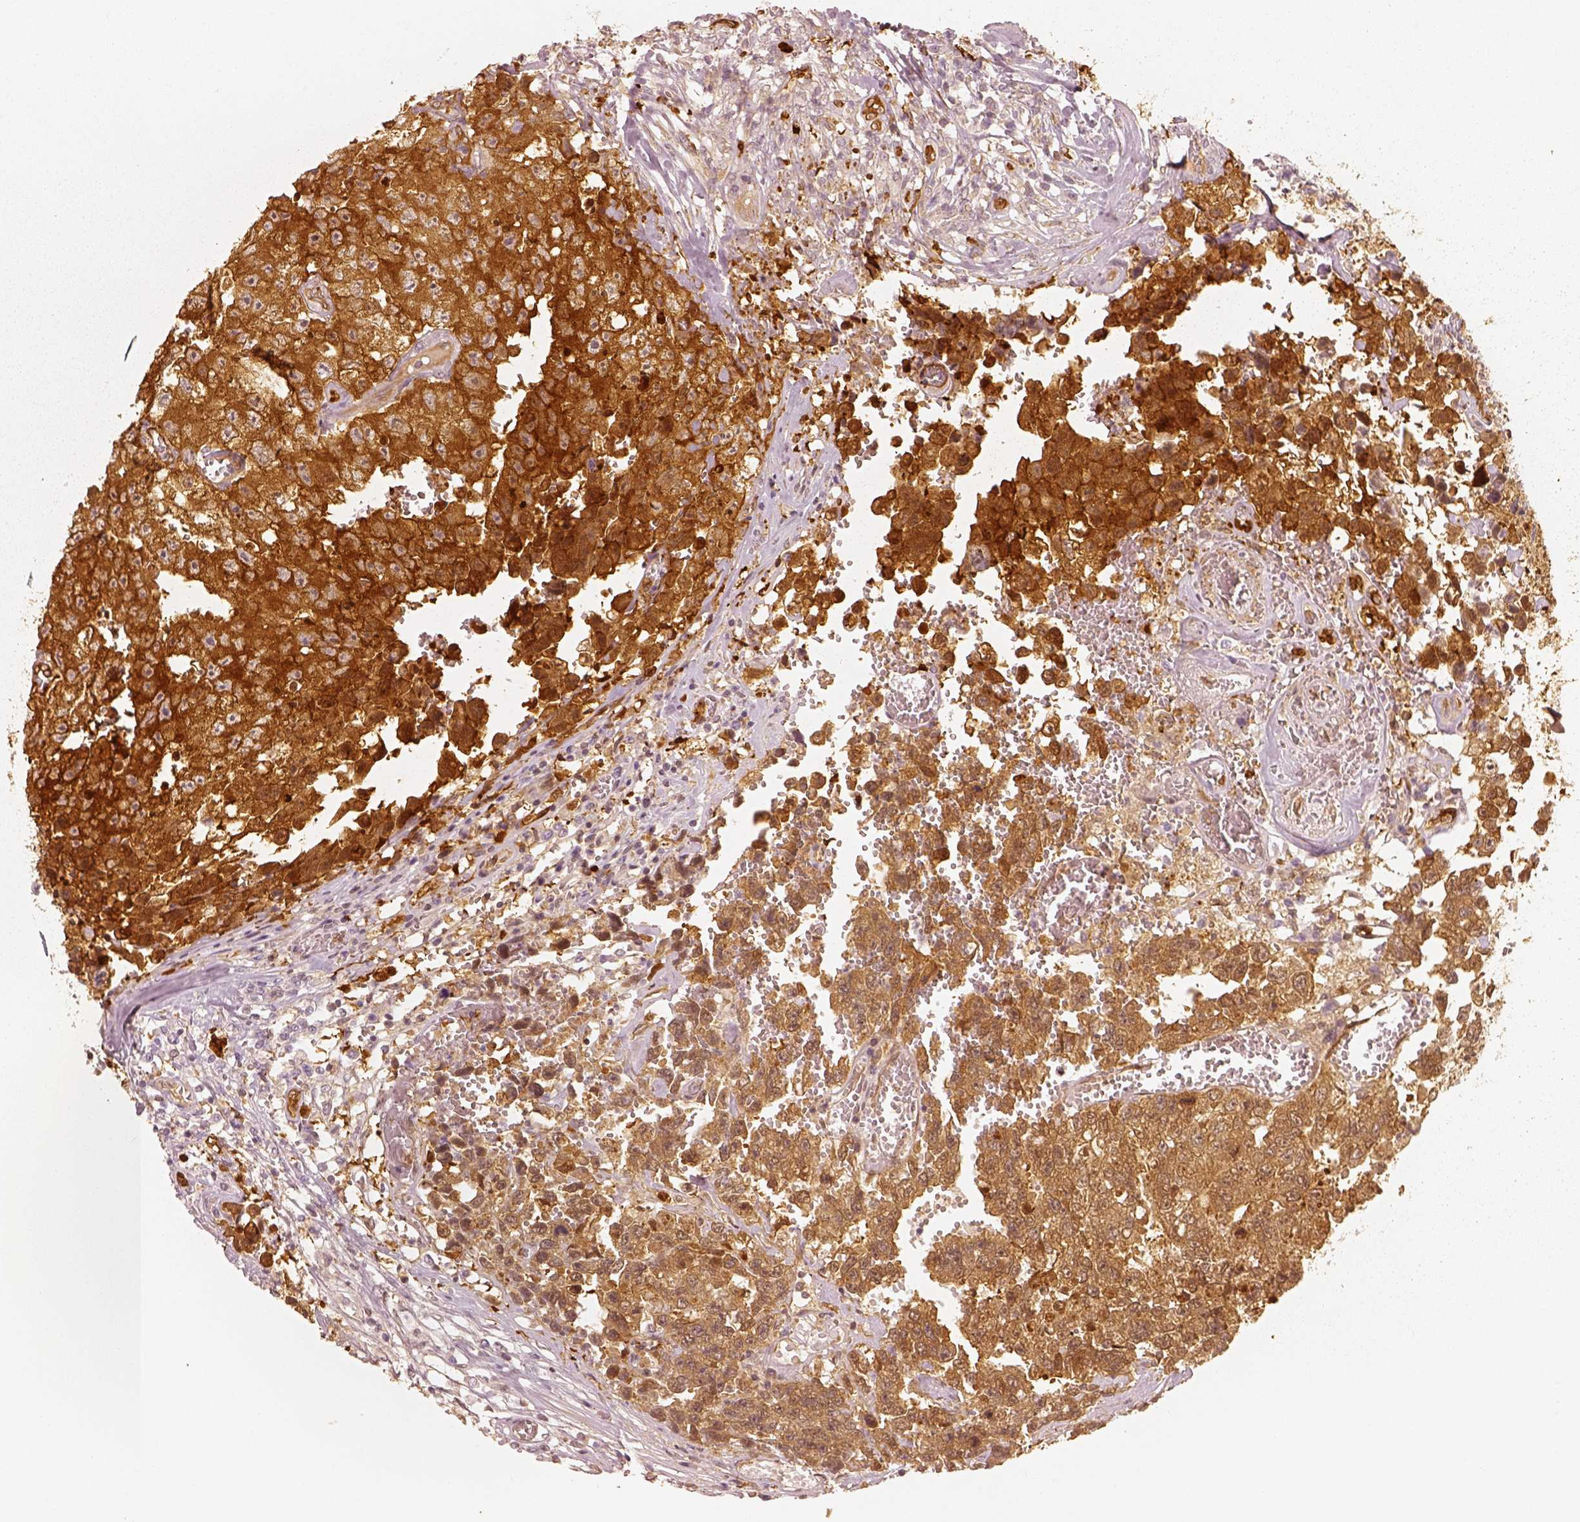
{"staining": {"intensity": "strong", "quantity": ">75%", "location": "cytoplasmic/membranous"}, "tissue": "testis cancer", "cell_type": "Tumor cells", "image_type": "cancer", "snomed": [{"axis": "morphology", "description": "Carcinoma, Embryonal, NOS"}, {"axis": "topography", "description": "Testis"}], "caption": "The photomicrograph displays a brown stain indicating the presence of a protein in the cytoplasmic/membranous of tumor cells in testis cancer.", "gene": "FSCN1", "patient": {"sex": "male", "age": 36}}